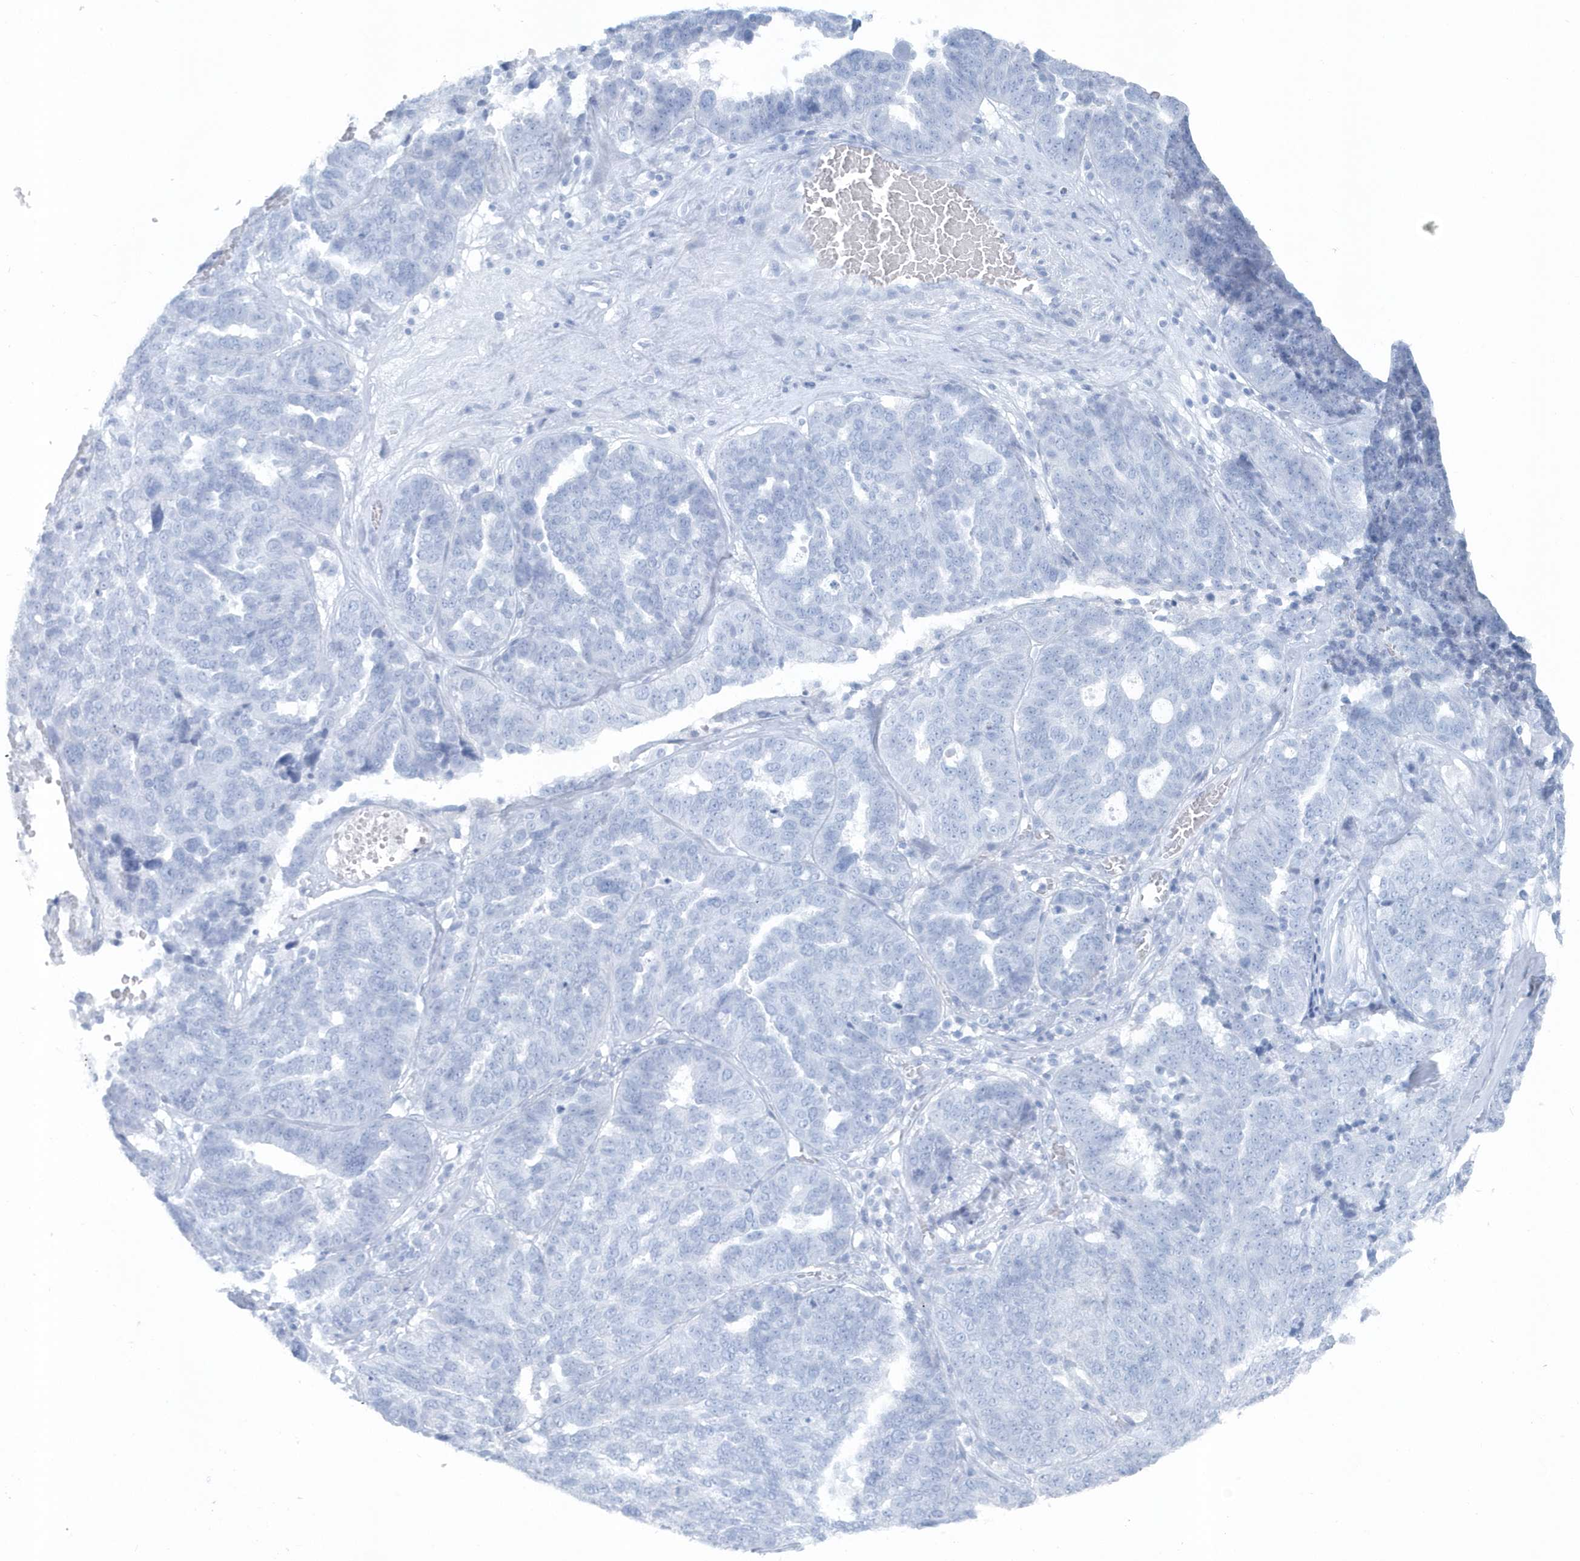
{"staining": {"intensity": "negative", "quantity": "none", "location": "none"}, "tissue": "ovarian cancer", "cell_type": "Tumor cells", "image_type": "cancer", "snomed": [{"axis": "morphology", "description": "Cystadenocarcinoma, serous, NOS"}, {"axis": "topography", "description": "Ovary"}], "caption": "Photomicrograph shows no protein staining in tumor cells of ovarian serous cystadenocarcinoma tissue.", "gene": "FAM98A", "patient": {"sex": "female", "age": 59}}